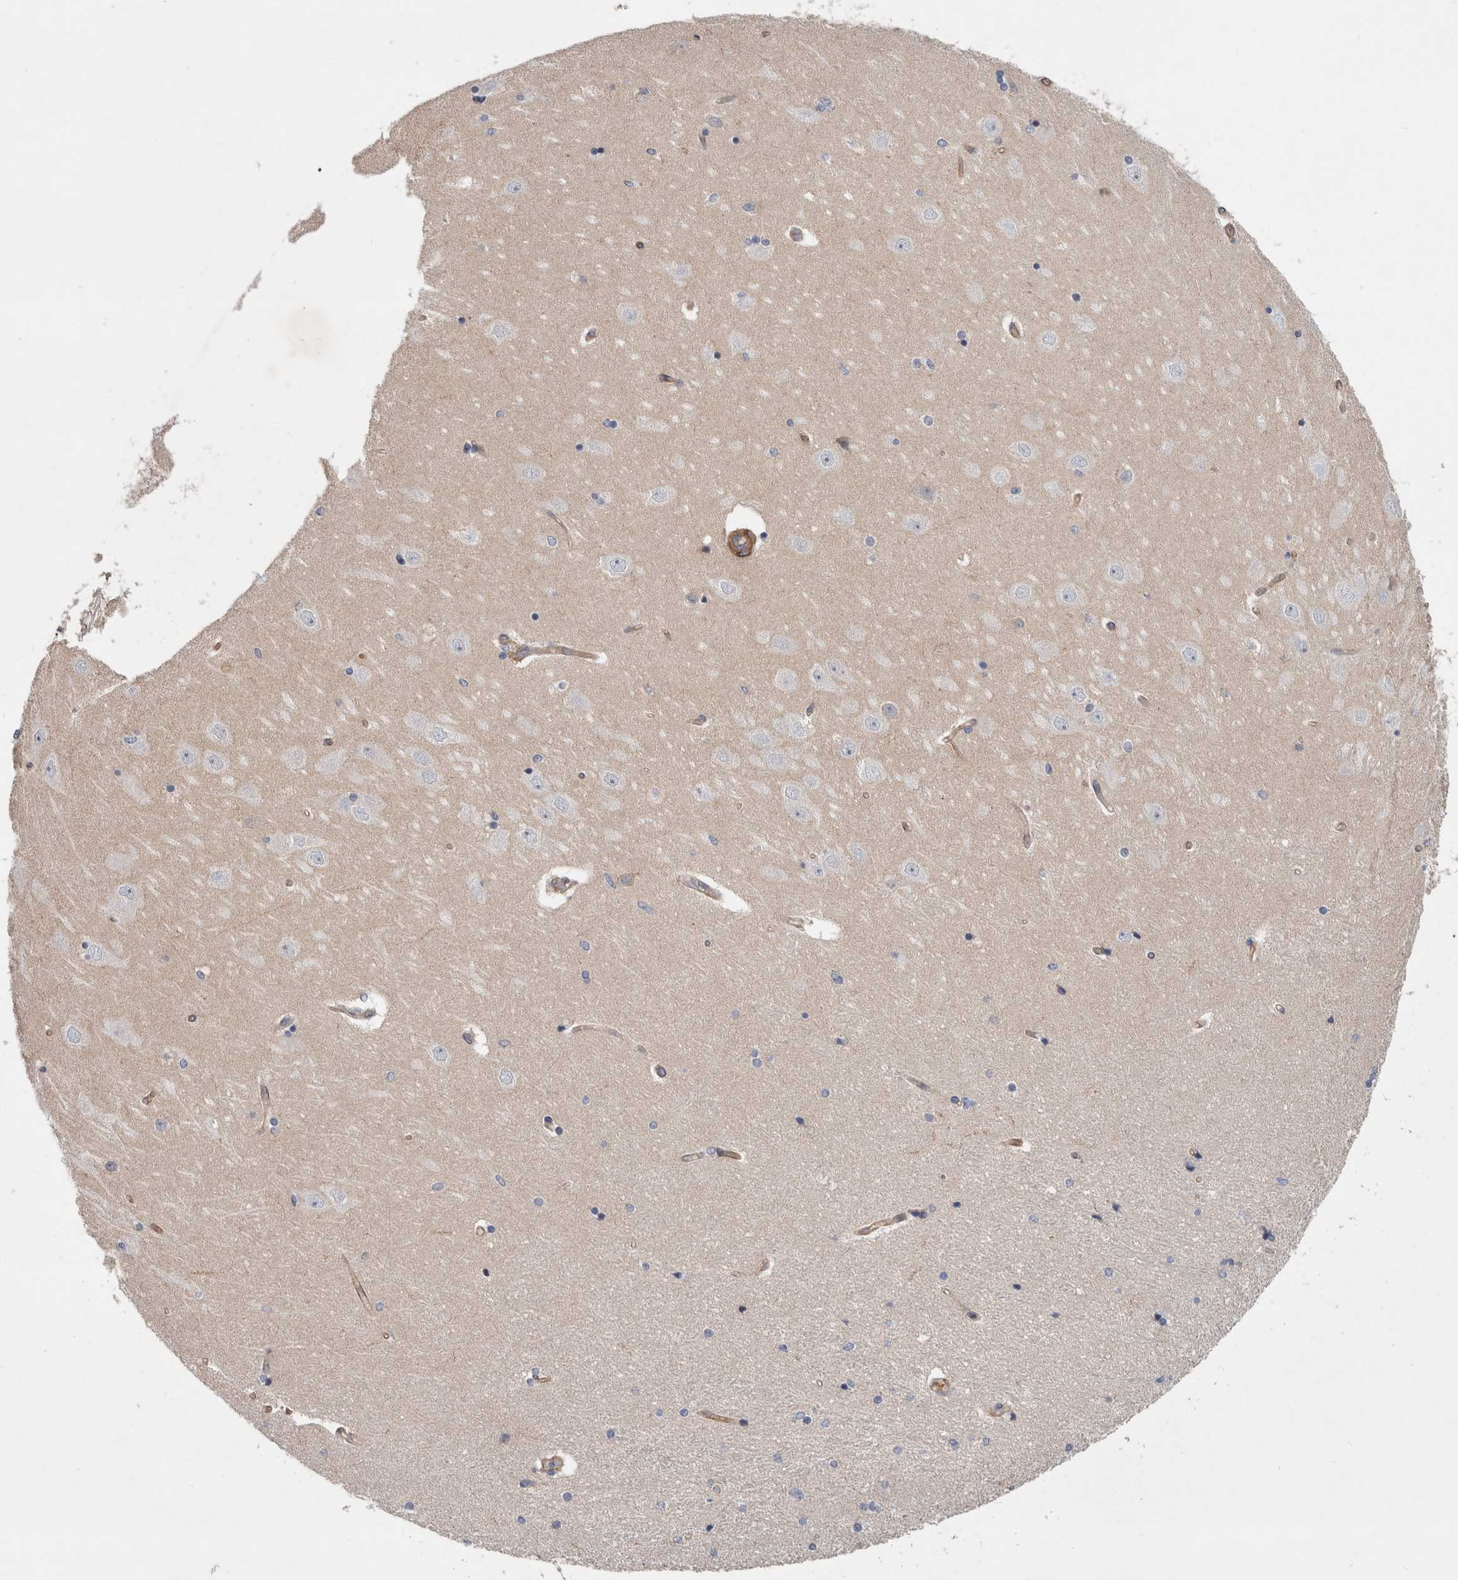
{"staining": {"intensity": "negative", "quantity": "none", "location": "none"}, "tissue": "hippocampus", "cell_type": "Glial cells", "image_type": "normal", "snomed": [{"axis": "morphology", "description": "Normal tissue, NOS"}, {"axis": "topography", "description": "Hippocampus"}], "caption": "This is an immunohistochemistry (IHC) photomicrograph of benign human hippocampus. There is no expression in glial cells.", "gene": "BCAM", "patient": {"sex": "female", "age": 54}}